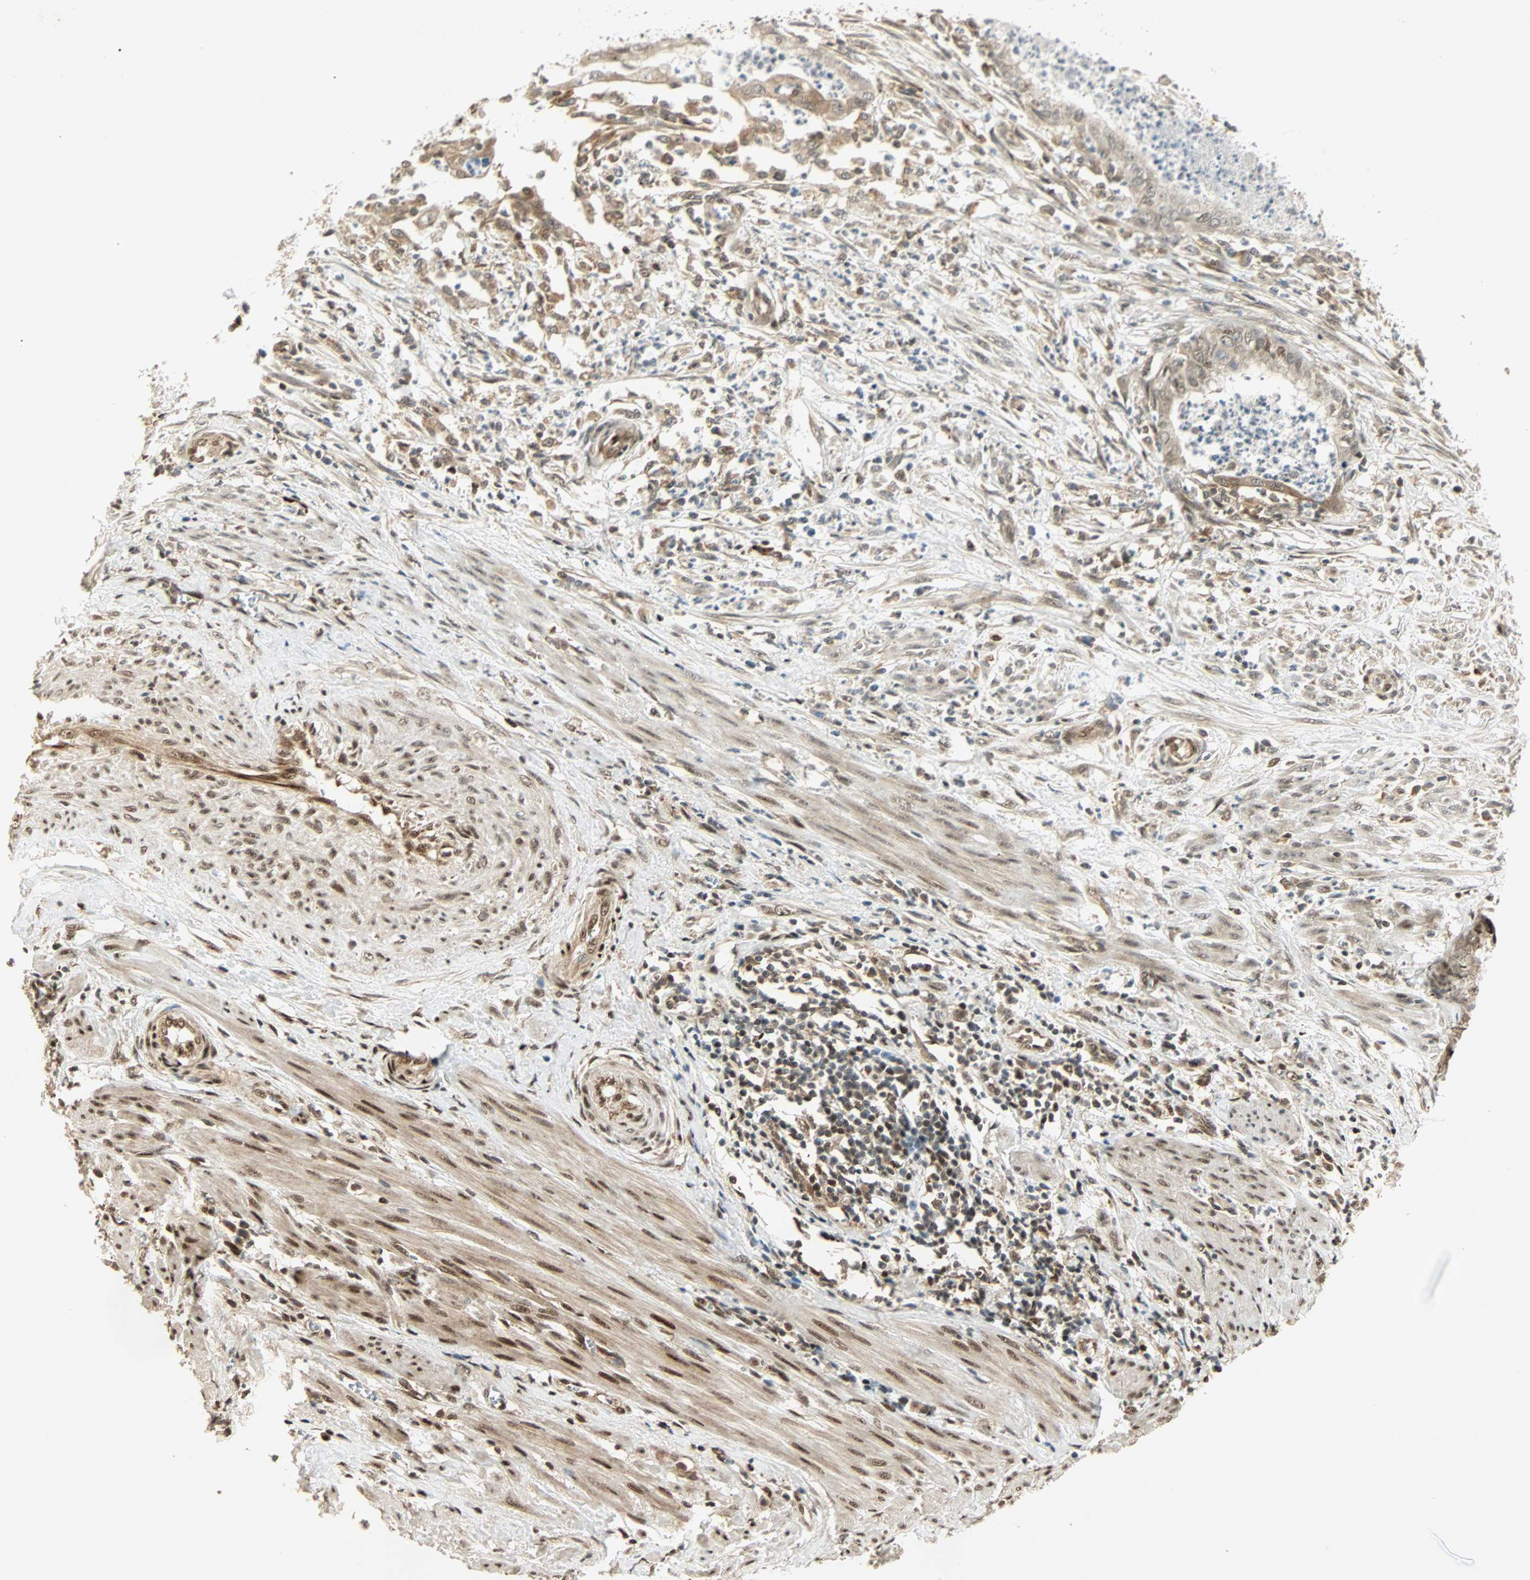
{"staining": {"intensity": "moderate", "quantity": ">75%", "location": "cytoplasmic/membranous,nuclear"}, "tissue": "endometrial cancer", "cell_type": "Tumor cells", "image_type": "cancer", "snomed": [{"axis": "morphology", "description": "Necrosis, NOS"}, {"axis": "morphology", "description": "Adenocarcinoma, NOS"}, {"axis": "topography", "description": "Endometrium"}], "caption": "Endometrial cancer stained with a protein marker reveals moderate staining in tumor cells.", "gene": "PNPLA6", "patient": {"sex": "female", "age": 79}}